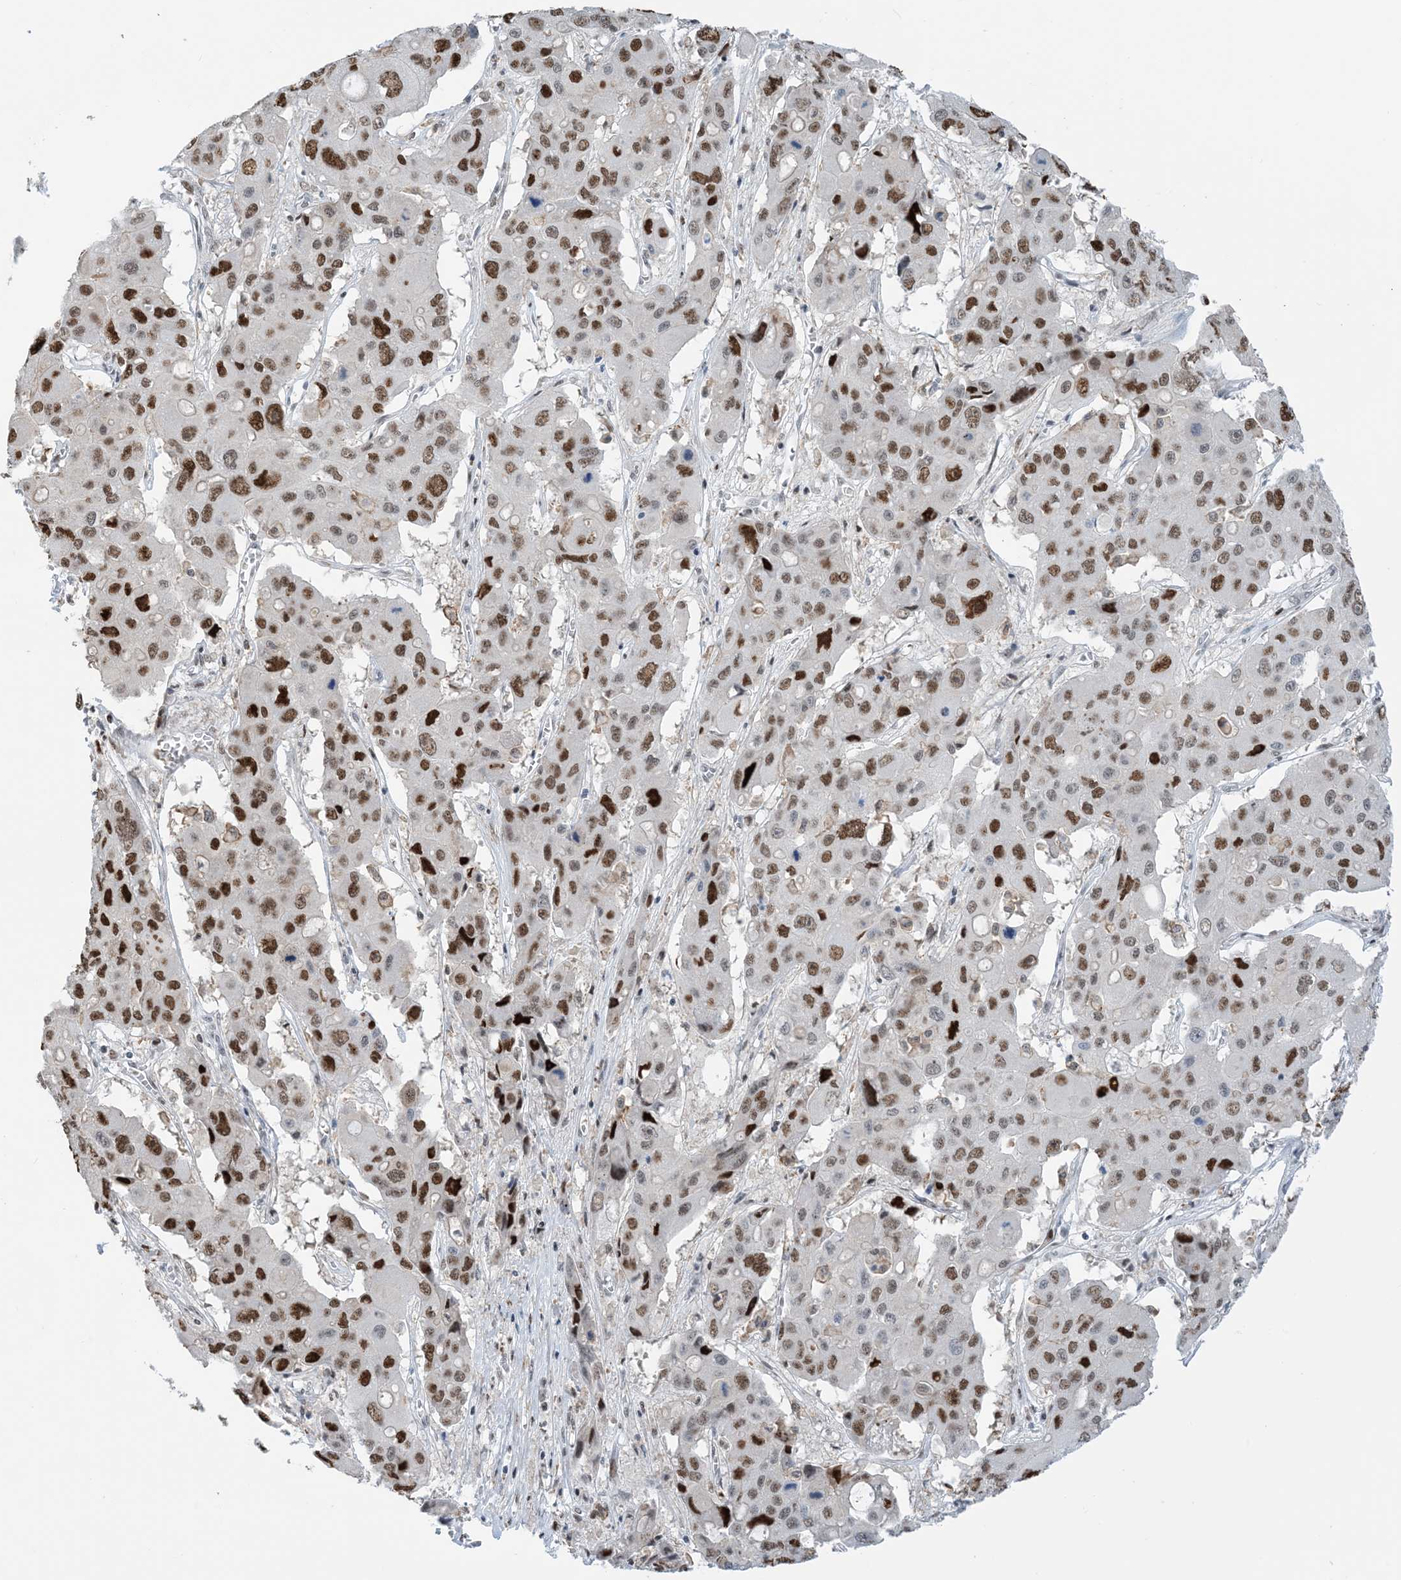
{"staining": {"intensity": "moderate", "quantity": ">75%", "location": "nuclear"}, "tissue": "liver cancer", "cell_type": "Tumor cells", "image_type": "cancer", "snomed": [{"axis": "morphology", "description": "Cholangiocarcinoma"}, {"axis": "topography", "description": "Liver"}], "caption": "Immunohistochemical staining of human liver cancer shows medium levels of moderate nuclear protein positivity in about >75% of tumor cells.", "gene": "HEMK1", "patient": {"sex": "male", "age": 67}}